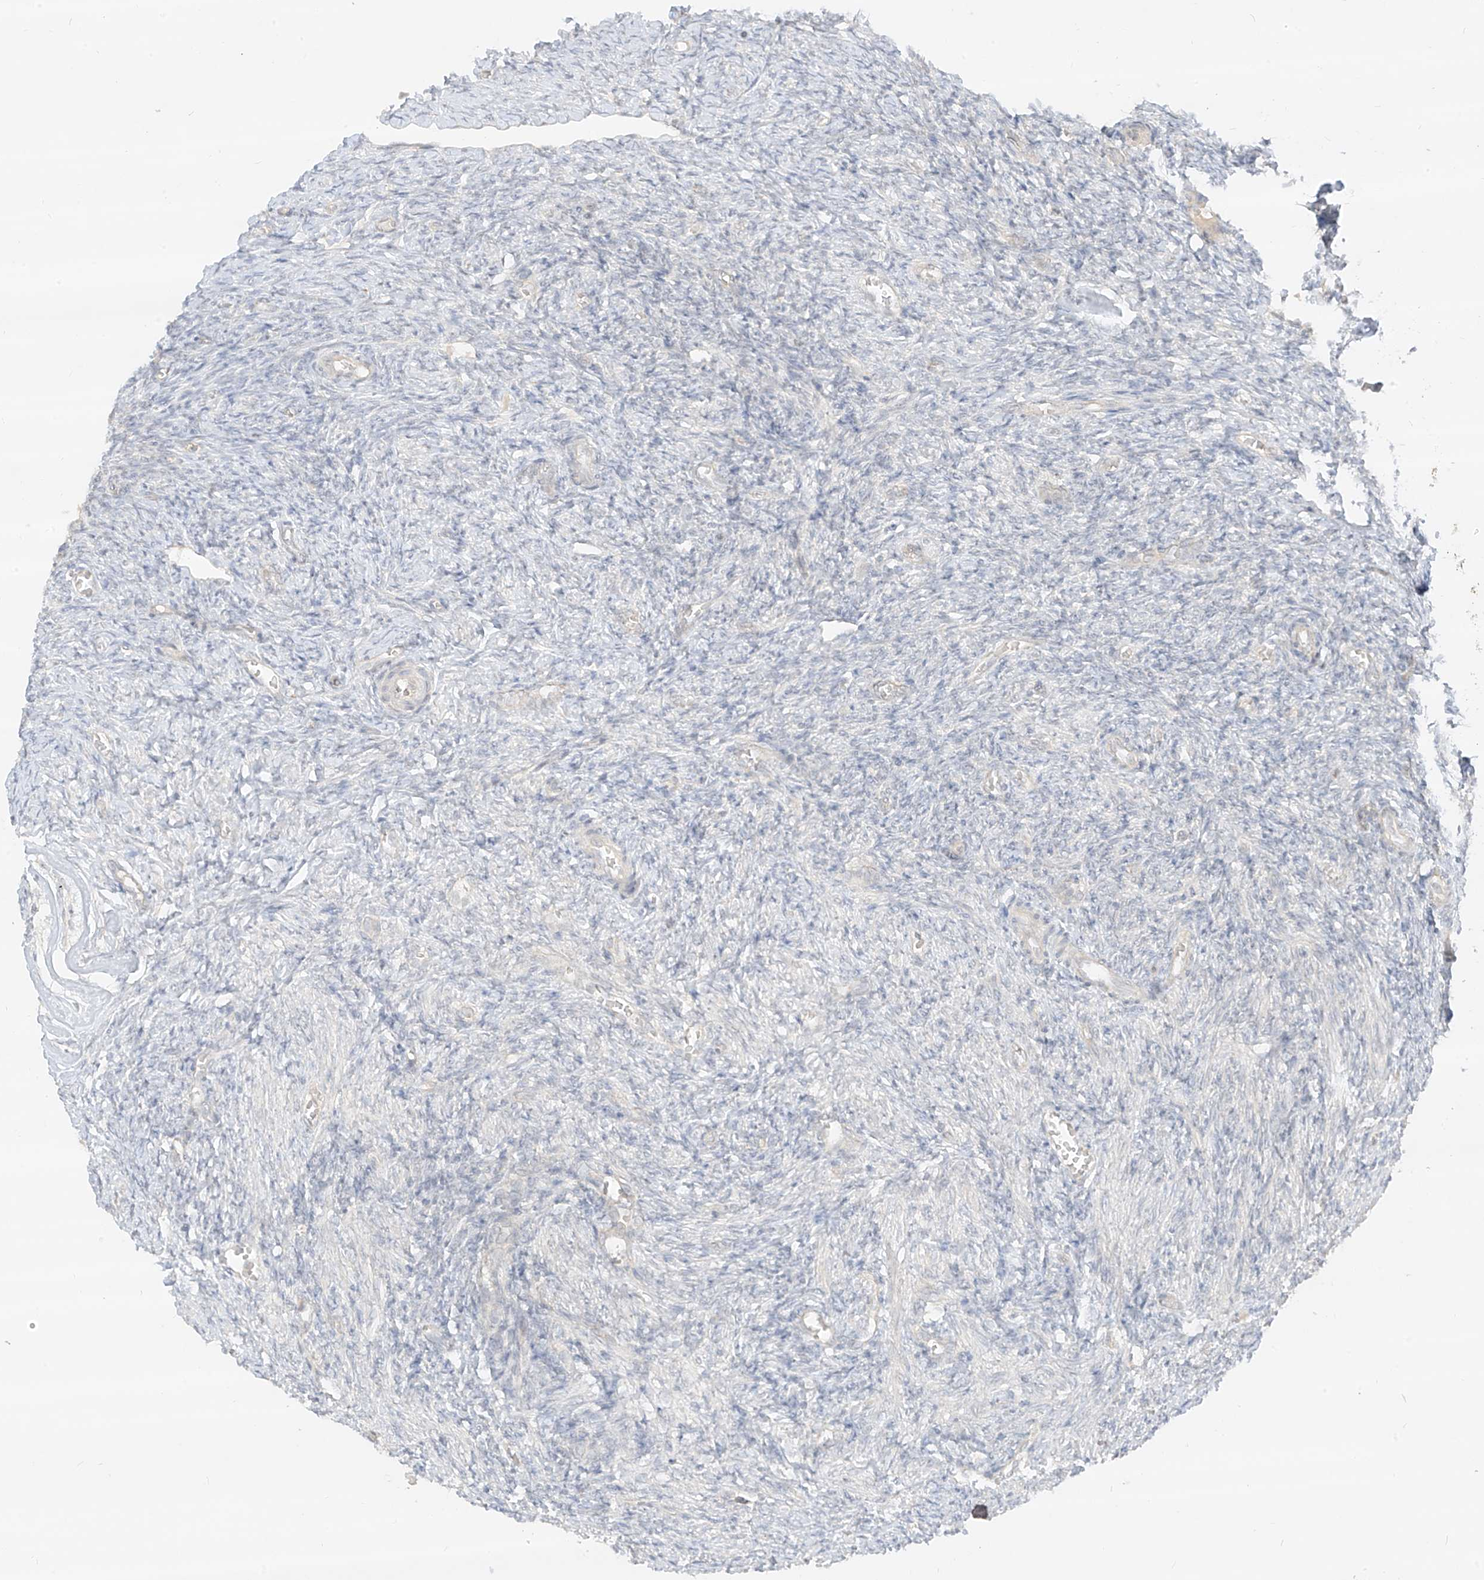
{"staining": {"intensity": "negative", "quantity": "none", "location": "none"}, "tissue": "ovary", "cell_type": "Ovarian stroma cells", "image_type": "normal", "snomed": [{"axis": "morphology", "description": "Normal tissue, NOS"}, {"axis": "topography", "description": "Ovary"}], "caption": "Protein analysis of normal ovary demonstrates no significant staining in ovarian stroma cells.", "gene": "LIPT1", "patient": {"sex": "female", "age": 27}}